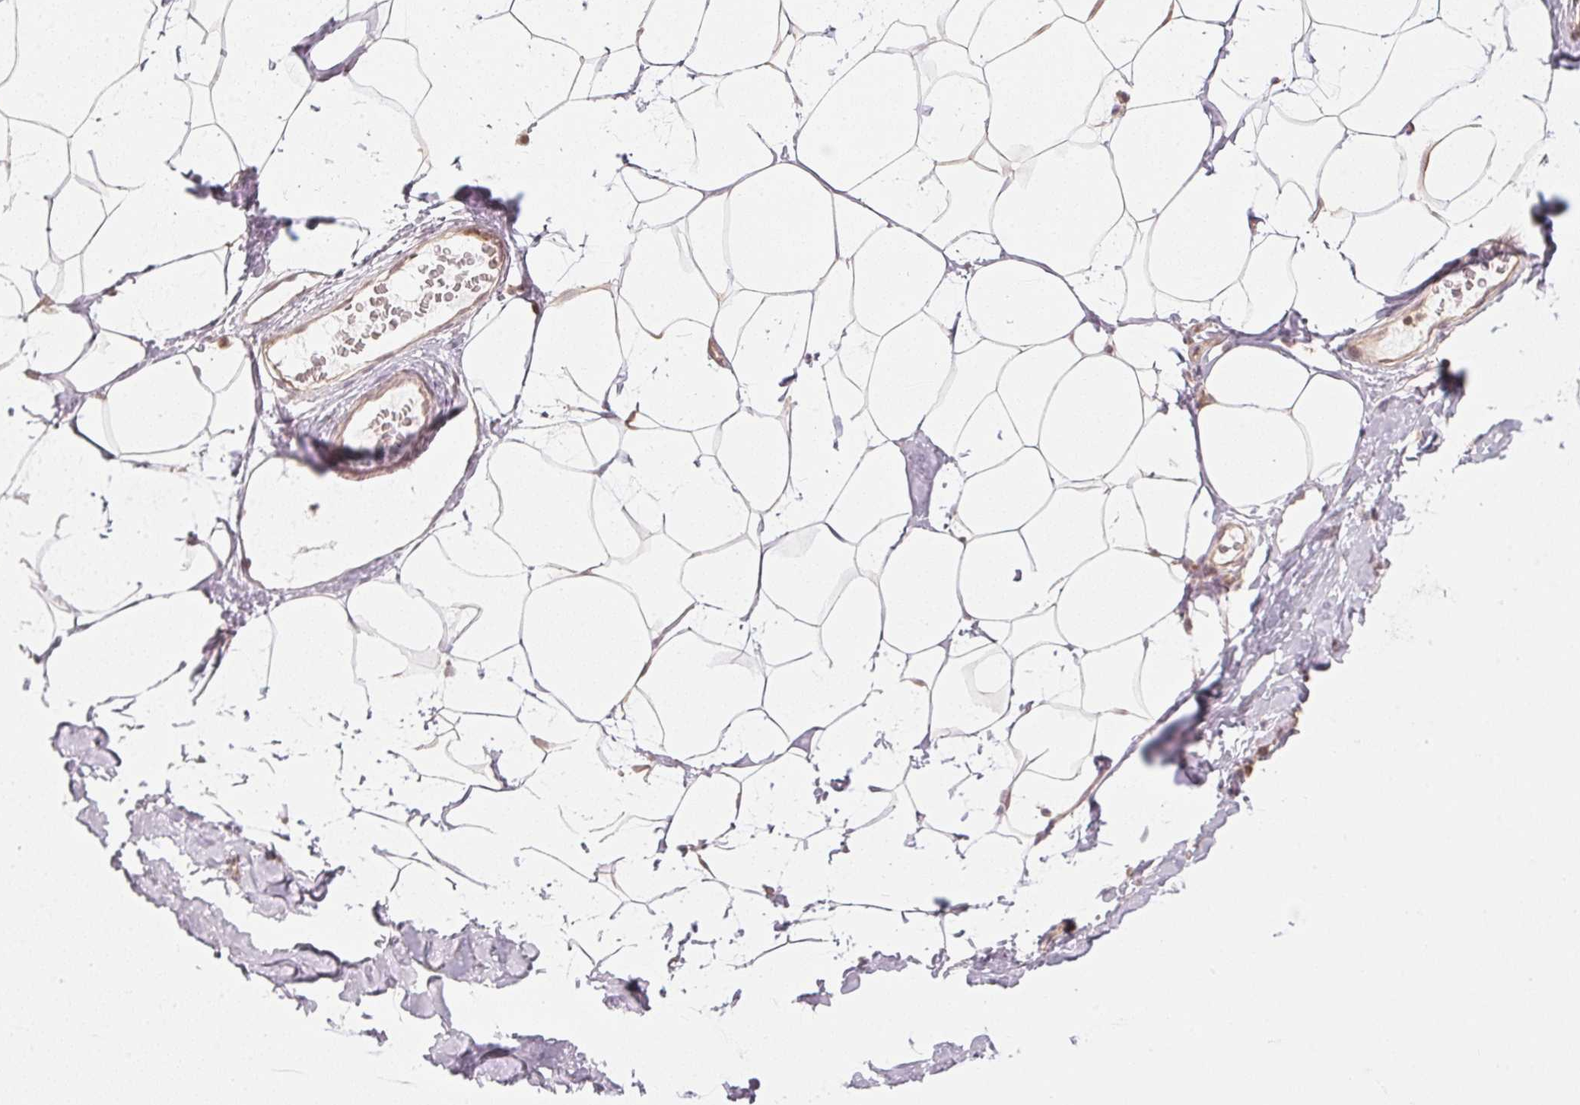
{"staining": {"intensity": "weak", "quantity": "25%-75%", "location": "cytoplasmic/membranous"}, "tissue": "breast", "cell_type": "Adipocytes", "image_type": "normal", "snomed": [{"axis": "morphology", "description": "Normal tissue, NOS"}, {"axis": "topography", "description": "Breast"}], "caption": "High-magnification brightfield microscopy of unremarkable breast stained with DAB (brown) and counterstained with hematoxylin (blue). adipocytes exhibit weak cytoplasmic/membranous positivity is appreciated in about25%-75% of cells.", "gene": "UBE2L3", "patient": {"sex": "female", "age": 32}}